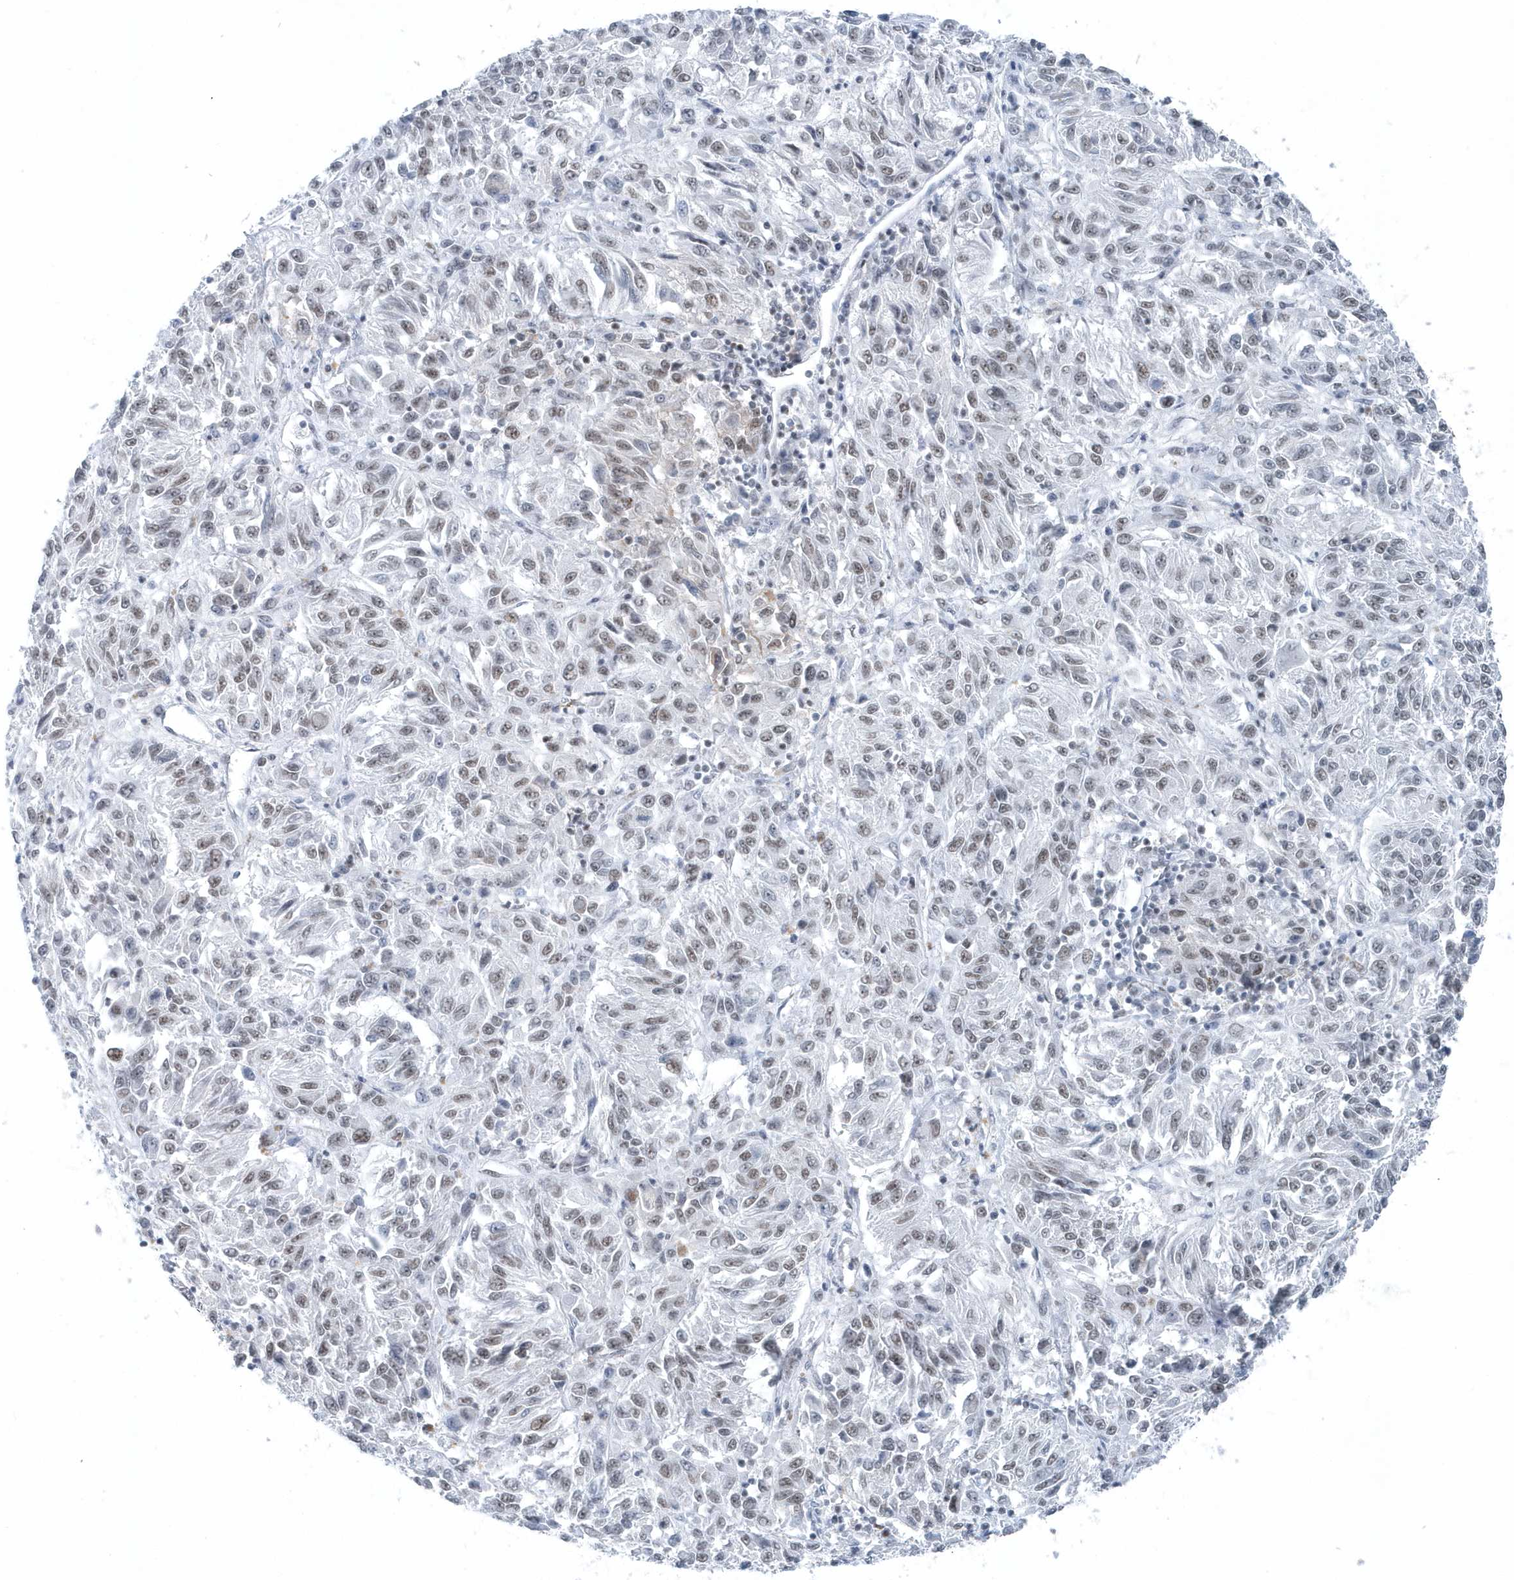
{"staining": {"intensity": "weak", "quantity": "25%-75%", "location": "nuclear"}, "tissue": "melanoma", "cell_type": "Tumor cells", "image_type": "cancer", "snomed": [{"axis": "morphology", "description": "Malignant melanoma, Metastatic site"}, {"axis": "topography", "description": "Lung"}], "caption": "The micrograph displays immunohistochemical staining of melanoma. There is weak nuclear staining is identified in about 25%-75% of tumor cells.", "gene": "FIP1L1", "patient": {"sex": "male", "age": 64}}